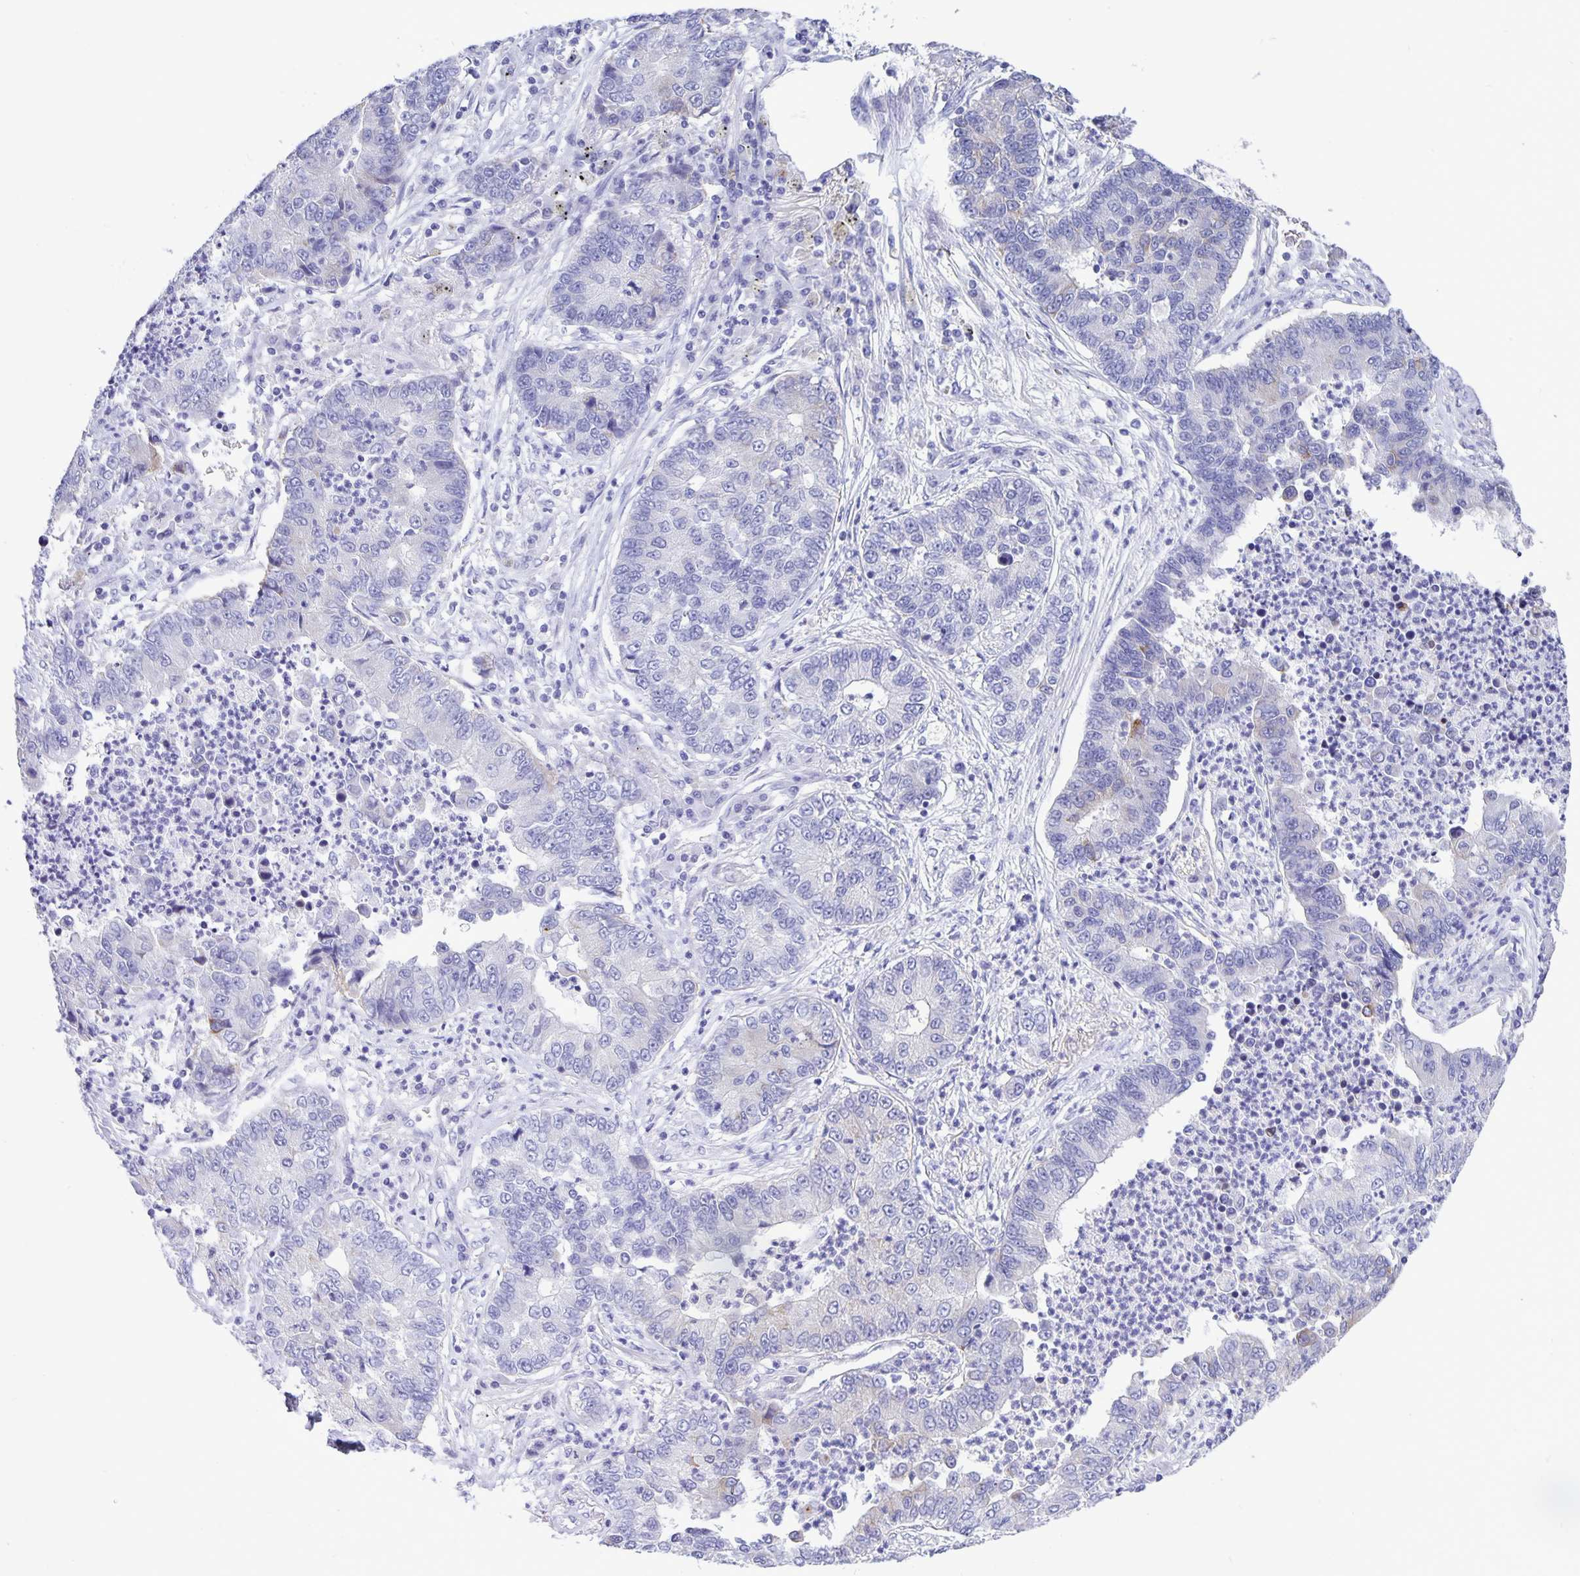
{"staining": {"intensity": "negative", "quantity": "none", "location": "none"}, "tissue": "lung cancer", "cell_type": "Tumor cells", "image_type": "cancer", "snomed": [{"axis": "morphology", "description": "Adenocarcinoma, NOS"}, {"axis": "topography", "description": "Lung"}], "caption": "Micrograph shows no protein expression in tumor cells of adenocarcinoma (lung) tissue. (DAB (3,3'-diaminobenzidine) immunohistochemistry, high magnification).", "gene": "ERMN", "patient": {"sex": "female", "age": 57}}